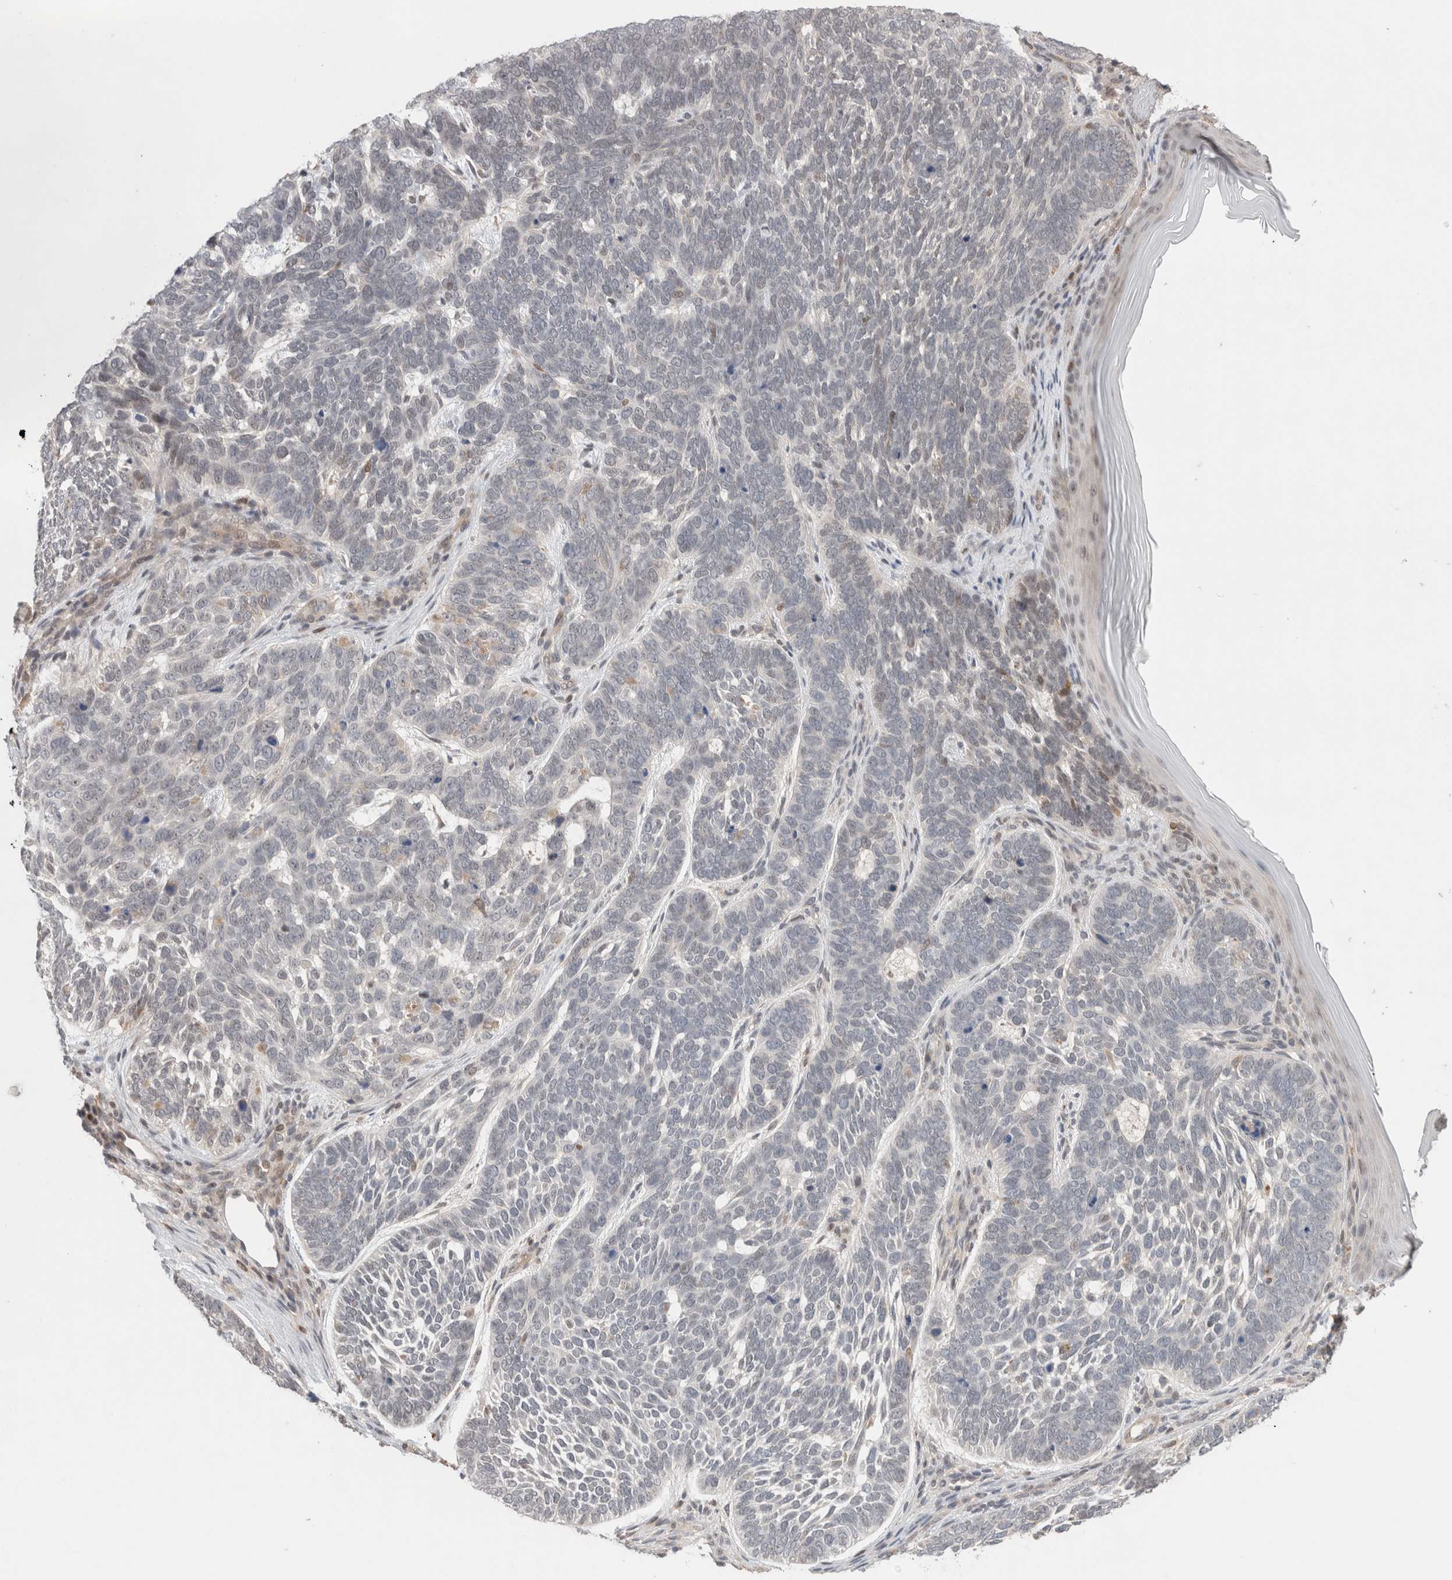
{"staining": {"intensity": "negative", "quantity": "none", "location": "none"}, "tissue": "skin cancer", "cell_type": "Tumor cells", "image_type": "cancer", "snomed": [{"axis": "morphology", "description": "Basal cell carcinoma"}, {"axis": "topography", "description": "Skin"}], "caption": "Immunohistochemistry histopathology image of neoplastic tissue: human skin cancer (basal cell carcinoma) stained with DAB (3,3'-diaminobenzidine) shows no significant protein positivity in tumor cells.", "gene": "SYDE2", "patient": {"sex": "female", "age": 85}}